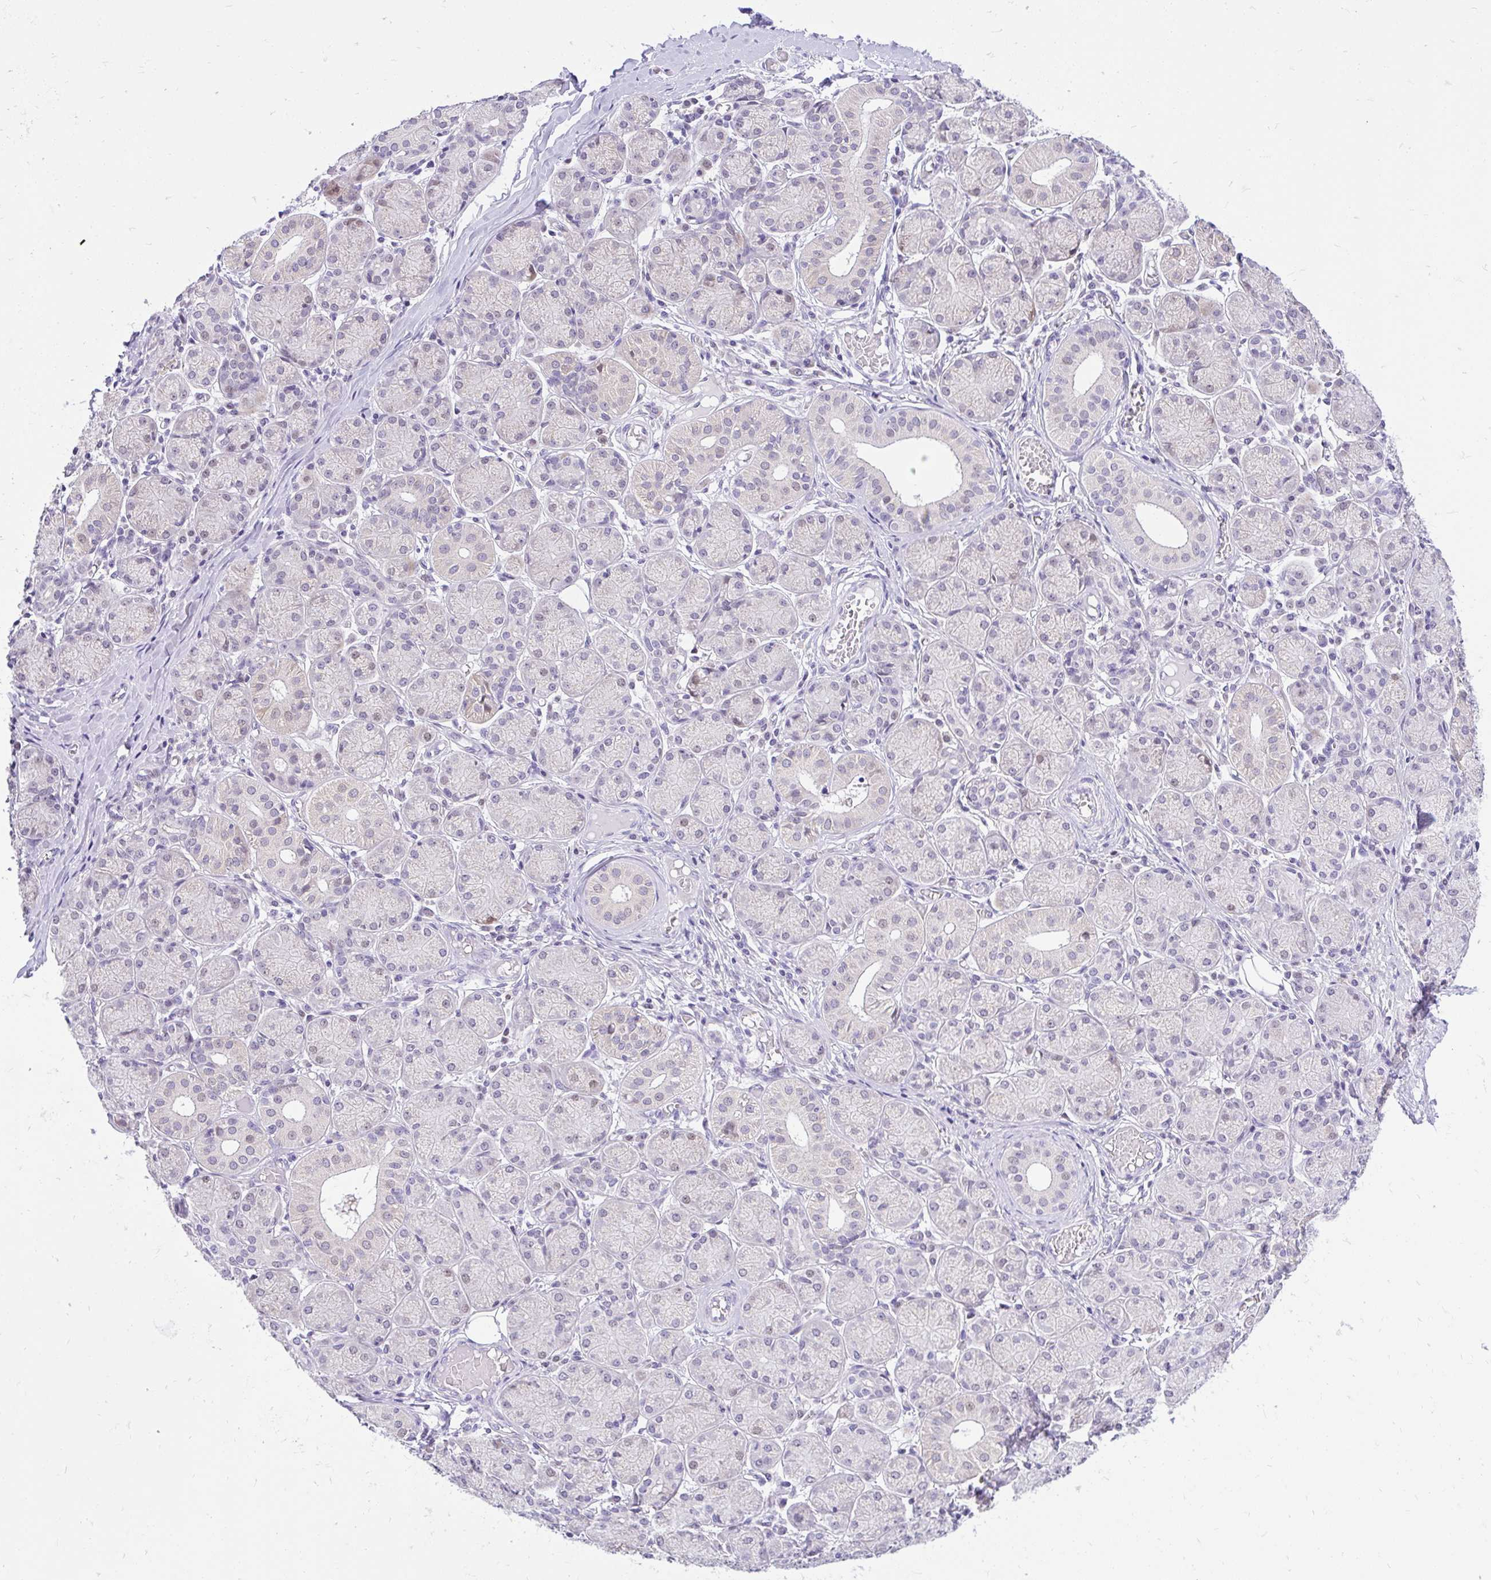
{"staining": {"intensity": "weak", "quantity": "<25%", "location": "nuclear"}, "tissue": "salivary gland", "cell_type": "Glandular cells", "image_type": "normal", "snomed": [{"axis": "morphology", "description": "Normal tissue, NOS"}, {"axis": "topography", "description": "Salivary gland"}], "caption": "The immunohistochemistry (IHC) micrograph has no significant staining in glandular cells of salivary gland. Brightfield microscopy of immunohistochemistry stained with DAB (brown) and hematoxylin (blue), captured at high magnification.", "gene": "GLB1L2", "patient": {"sex": "female", "age": 24}}